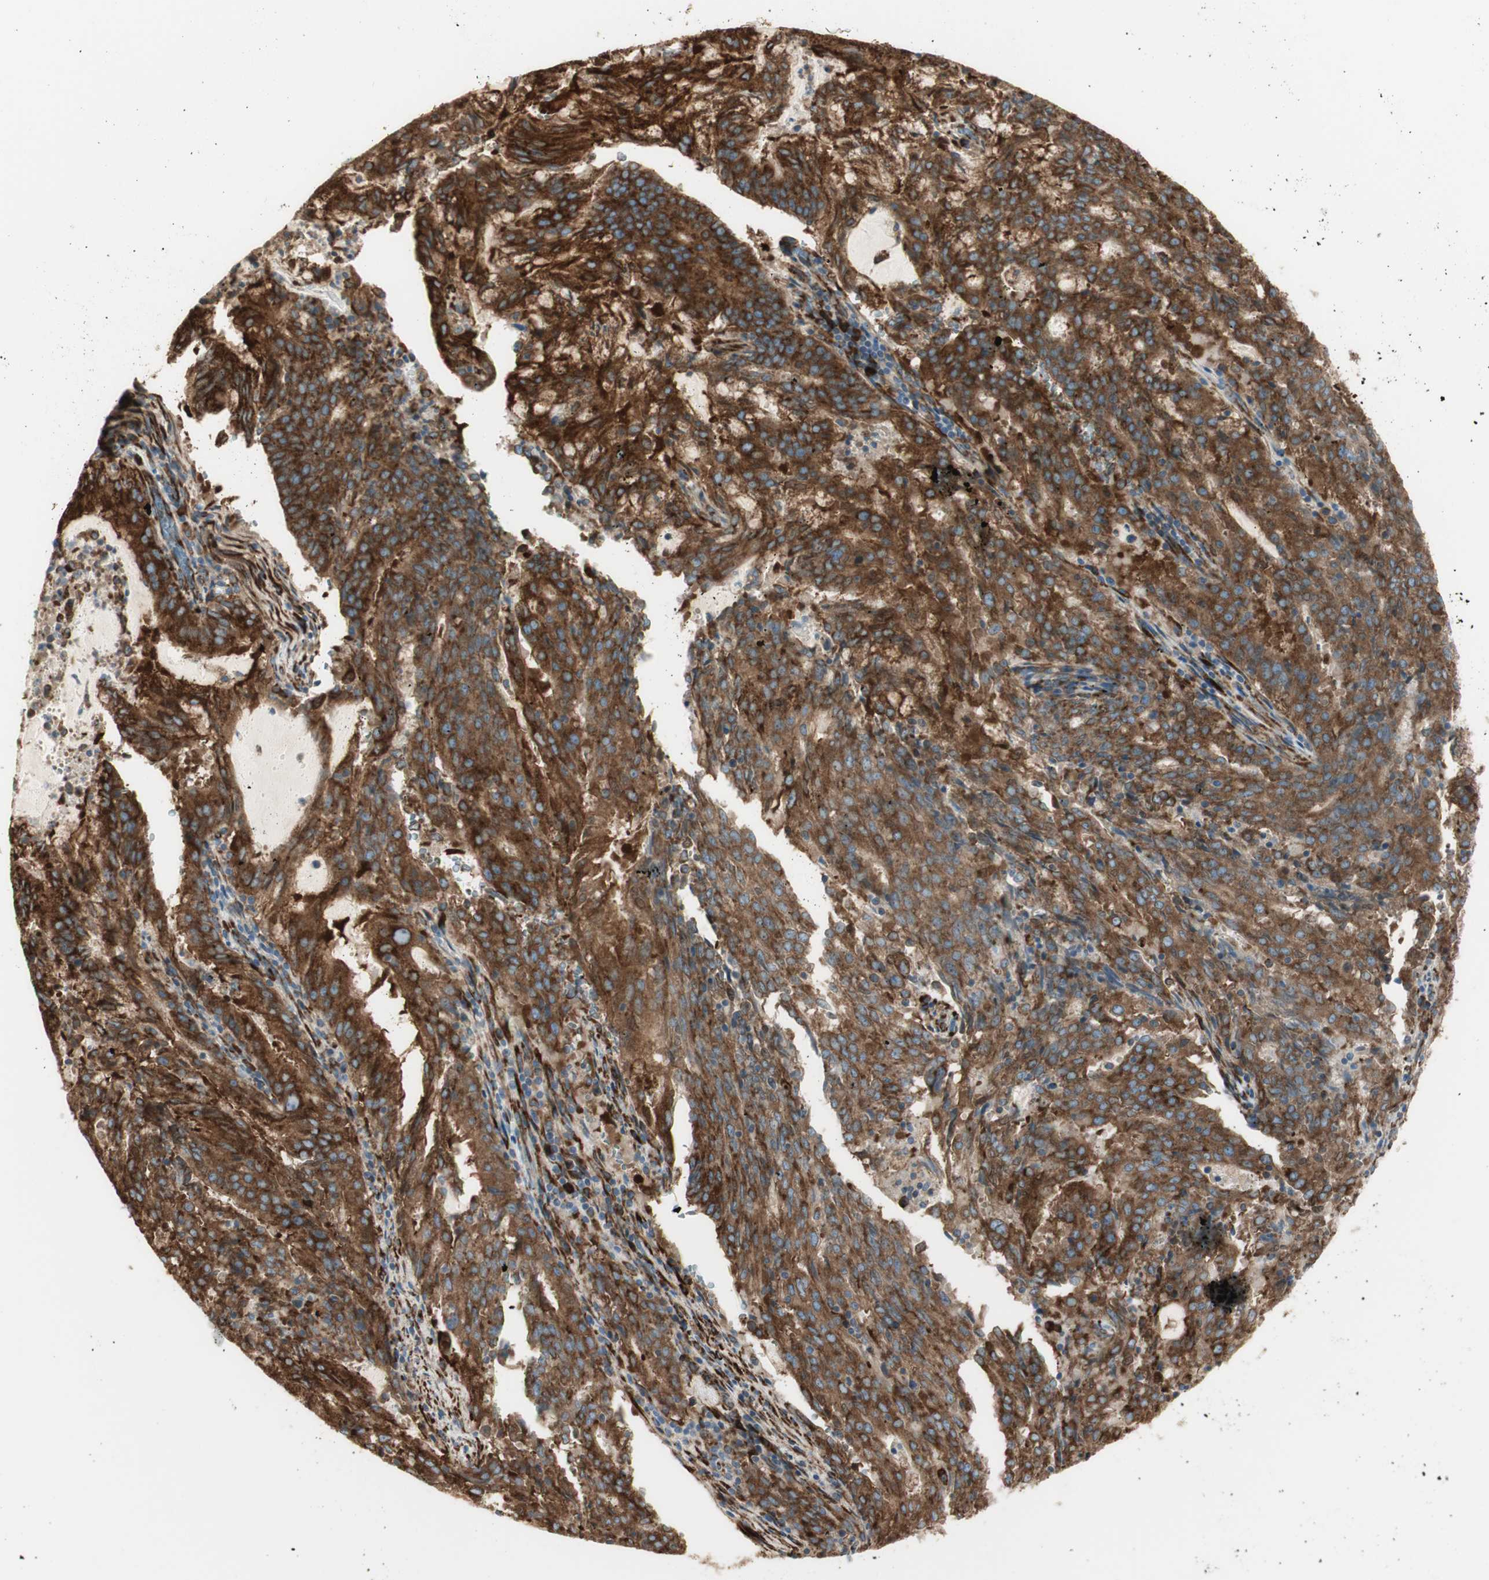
{"staining": {"intensity": "strong", "quantity": ">75%", "location": "cytoplasmic/membranous"}, "tissue": "cervical cancer", "cell_type": "Tumor cells", "image_type": "cancer", "snomed": [{"axis": "morphology", "description": "Adenocarcinoma, NOS"}, {"axis": "topography", "description": "Cervix"}], "caption": "Cervical adenocarcinoma stained for a protein (brown) reveals strong cytoplasmic/membranous positive positivity in about >75% of tumor cells.", "gene": "RRBP1", "patient": {"sex": "female", "age": 44}}